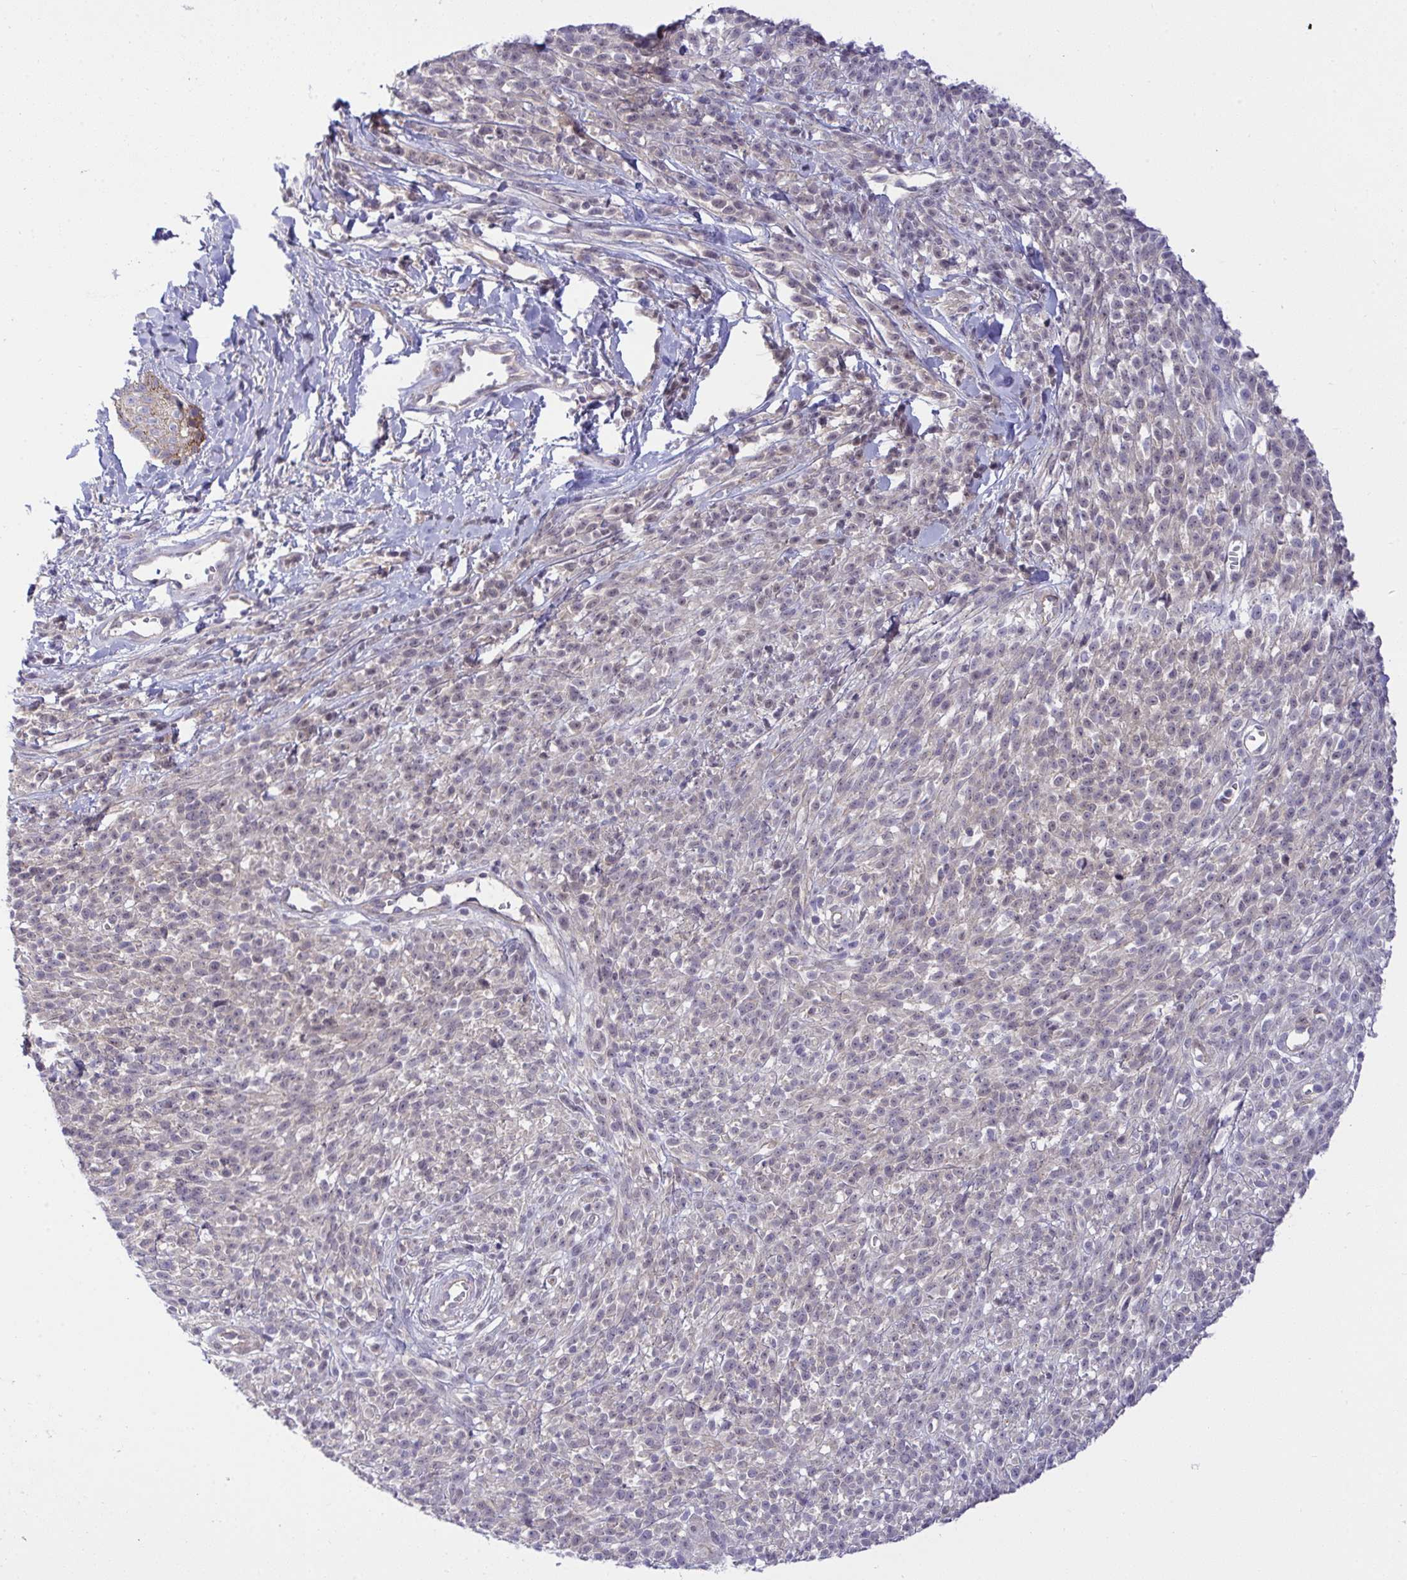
{"staining": {"intensity": "negative", "quantity": "none", "location": "none"}, "tissue": "melanoma", "cell_type": "Tumor cells", "image_type": "cancer", "snomed": [{"axis": "morphology", "description": "Malignant melanoma, NOS"}, {"axis": "topography", "description": "Skin"}, {"axis": "topography", "description": "Skin of trunk"}], "caption": "Tumor cells are negative for protein expression in human malignant melanoma. (Immunohistochemistry (ihc), brightfield microscopy, high magnification).", "gene": "HOXD12", "patient": {"sex": "male", "age": 74}}